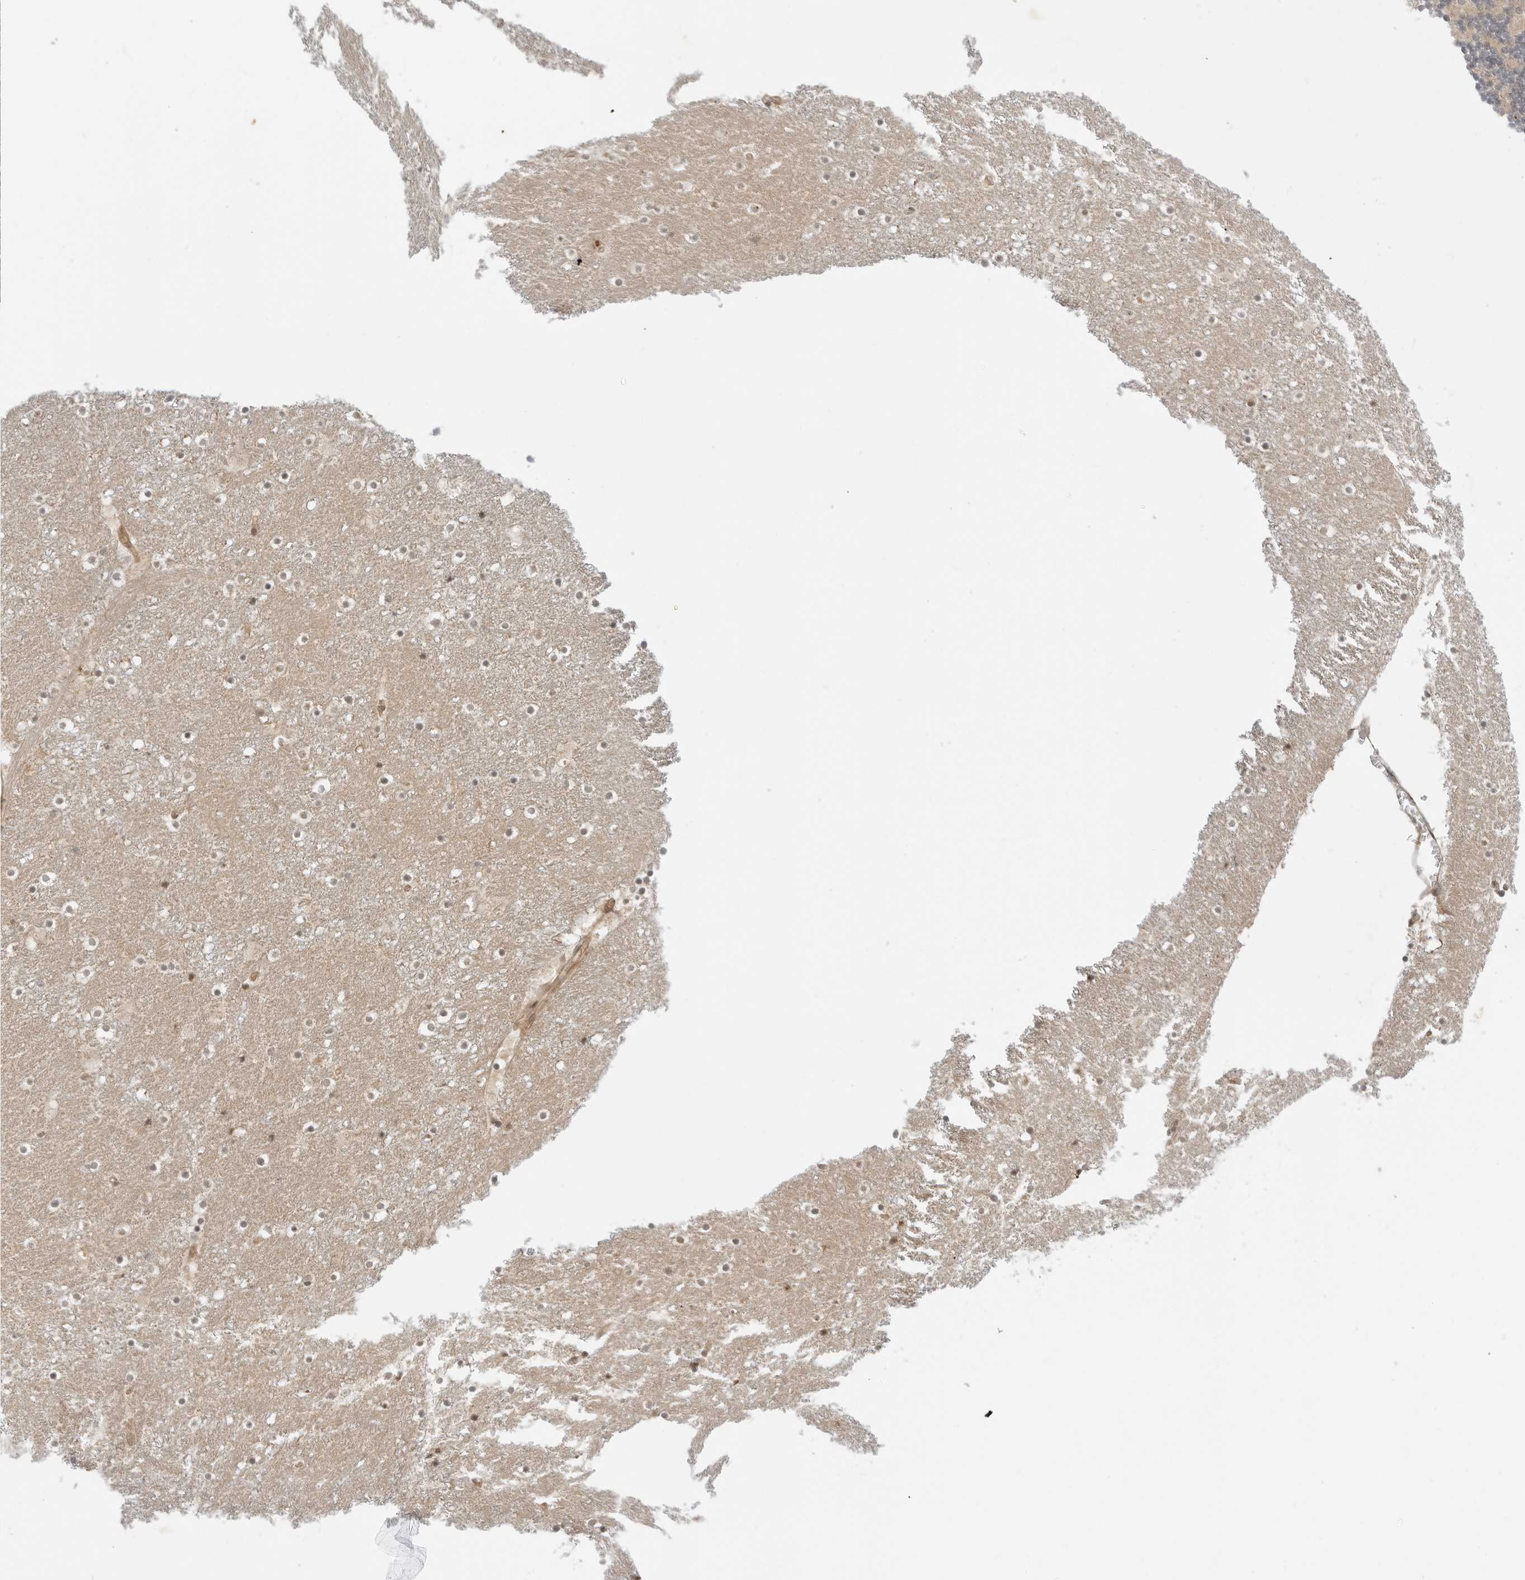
{"staining": {"intensity": "strong", "quantity": "<25%", "location": "cytoplasmic/membranous"}, "tissue": "caudate", "cell_type": "Glial cells", "image_type": "normal", "snomed": [{"axis": "morphology", "description": "Normal tissue, NOS"}, {"axis": "topography", "description": "Lateral ventricle wall"}], "caption": "Immunohistochemistry (IHC) photomicrograph of benign caudate: caudate stained using immunohistochemistry demonstrates medium levels of strong protein expression localized specifically in the cytoplasmic/membranous of glial cells, appearing as a cytoplasmic/membranous brown color.", "gene": "TIPRL", "patient": {"sex": "male", "age": 45}}